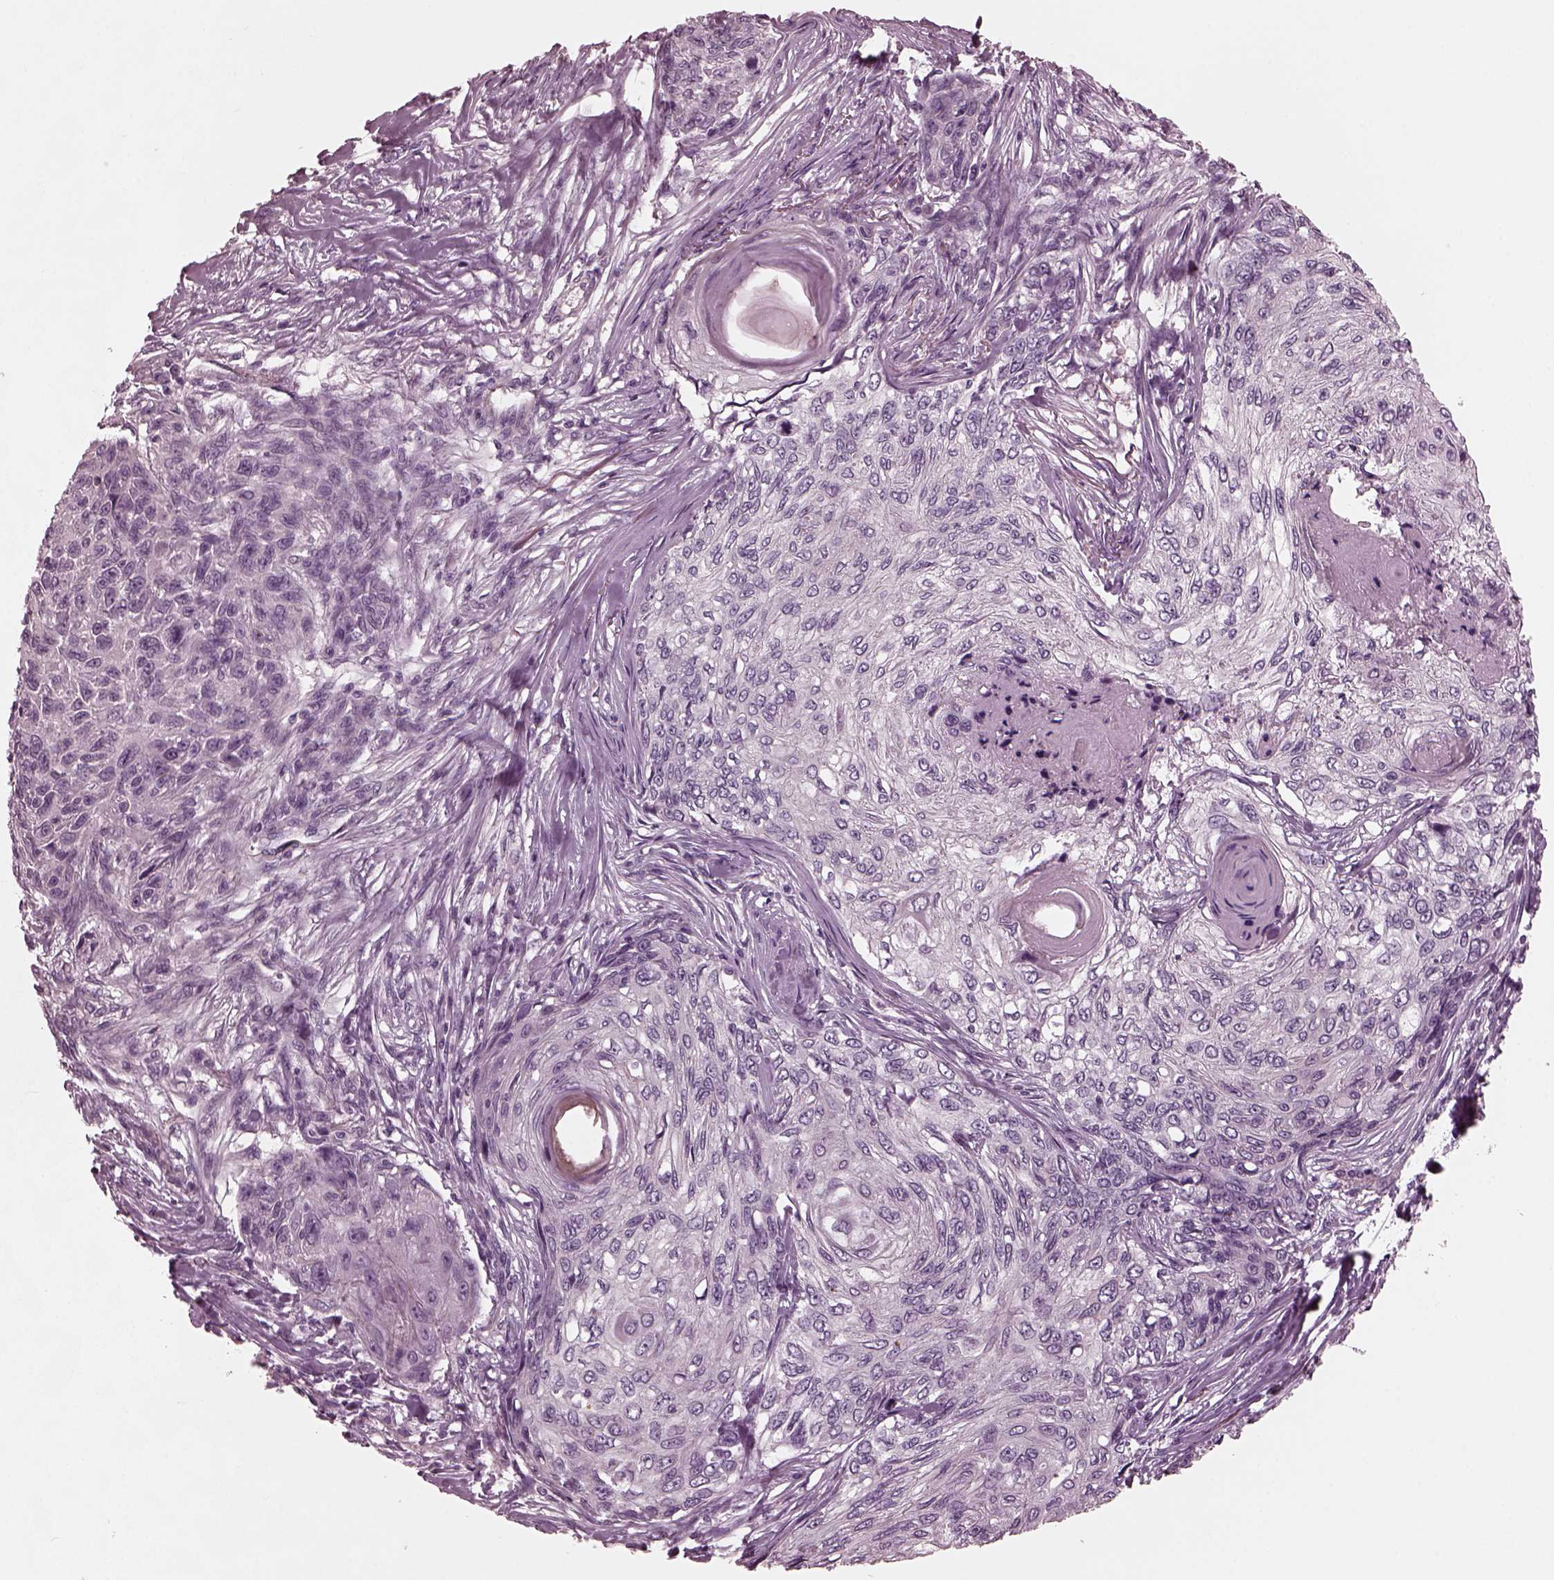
{"staining": {"intensity": "negative", "quantity": "none", "location": "none"}, "tissue": "skin cancer", "cell_type": "Tumor cells", "image_type": "cancer", "snomed": [{"axis": "morphology", "description": "Squamous cell carcinoma, NOS"}, {"axis": "topography", "description": "Skin"}], "caption": "The immunohistochemistry histopathology image has no significant positivity in tumor cells of skin cancer tissue.", "gene": "KIF6", "patient": {"sex": "male", "age": 92}}